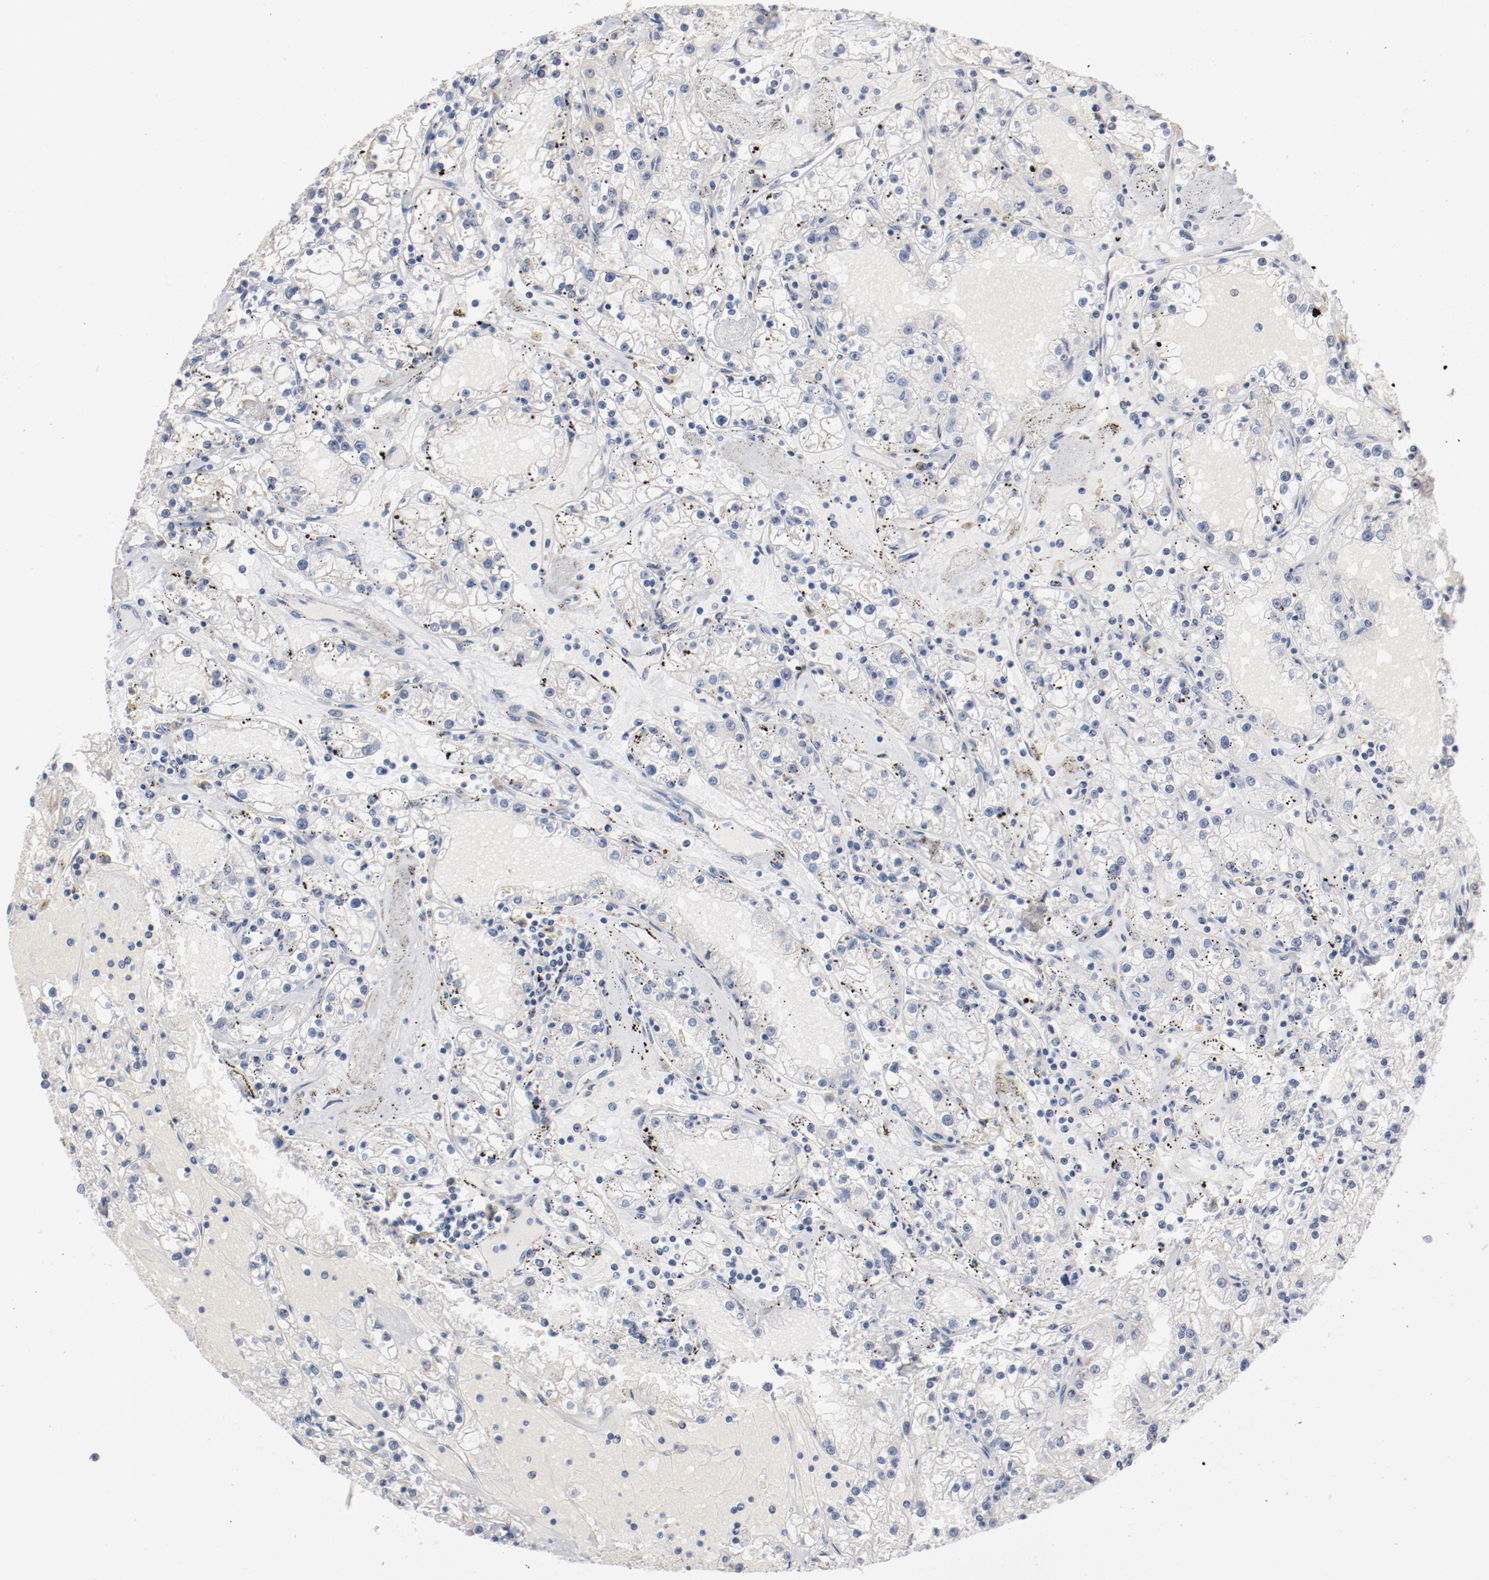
{"staining": {"intensity": "negative", "quantity": "none", "location": "none"}, "tissue": "renal cancer", "cell_type": "Tumor cells", "image_type": "cancer", "snomed": [{"axis": "morphology", "description": "Adenocarcinoma, NOS"}, {"axis": "topography", "description": "Kidney"}], "caption": "IHC of renal cancer (adenocarcinoma) exhibits no staining in tumor cells.", "gene": "AK7", "patient": {"sex": "male", "age": 56}}